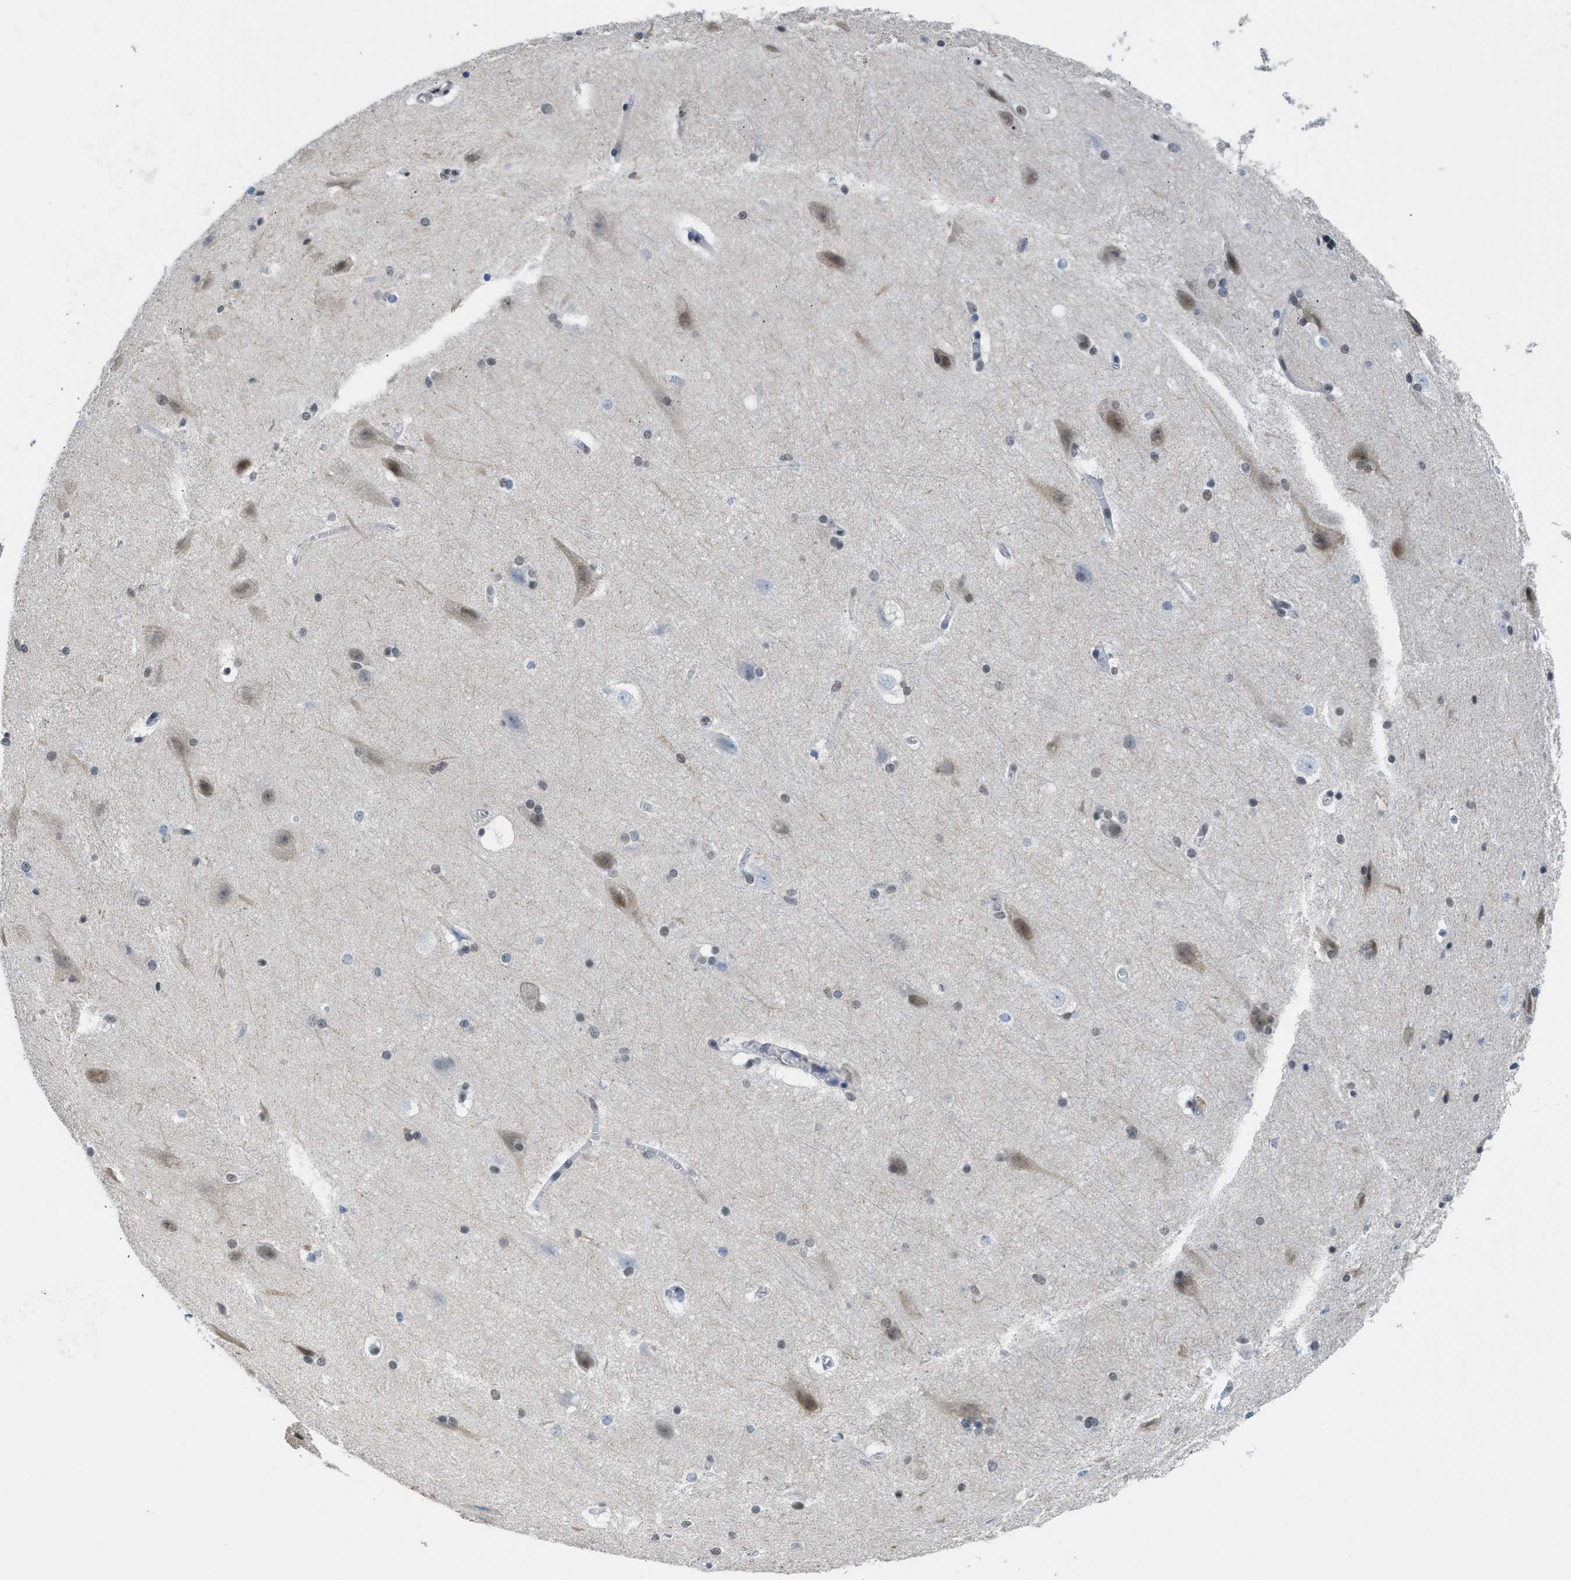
{"staining": {"intensity": "negative", "quantity": "none", "location": "none"}, "tissue": "cerebral cortex", "cell_type": "Endothelial cells", "image_type": "normal", "snomed": [{"axis": "morphology", "description": "Normal tissue, NOS"}, {"axis": "topography", "description": "Cerebral cortex"}, {"axis": "topography", "description": "Hippocampus"}], "caption": "A high-resolution photomicrograph shows immunohistochemistry (IHC) staining of unremarkable cerebral cortex, which displays no significant positivity in endothelial cells.", "gene": "SCAF4", "patient": {"sex": "female", "age": 19}}